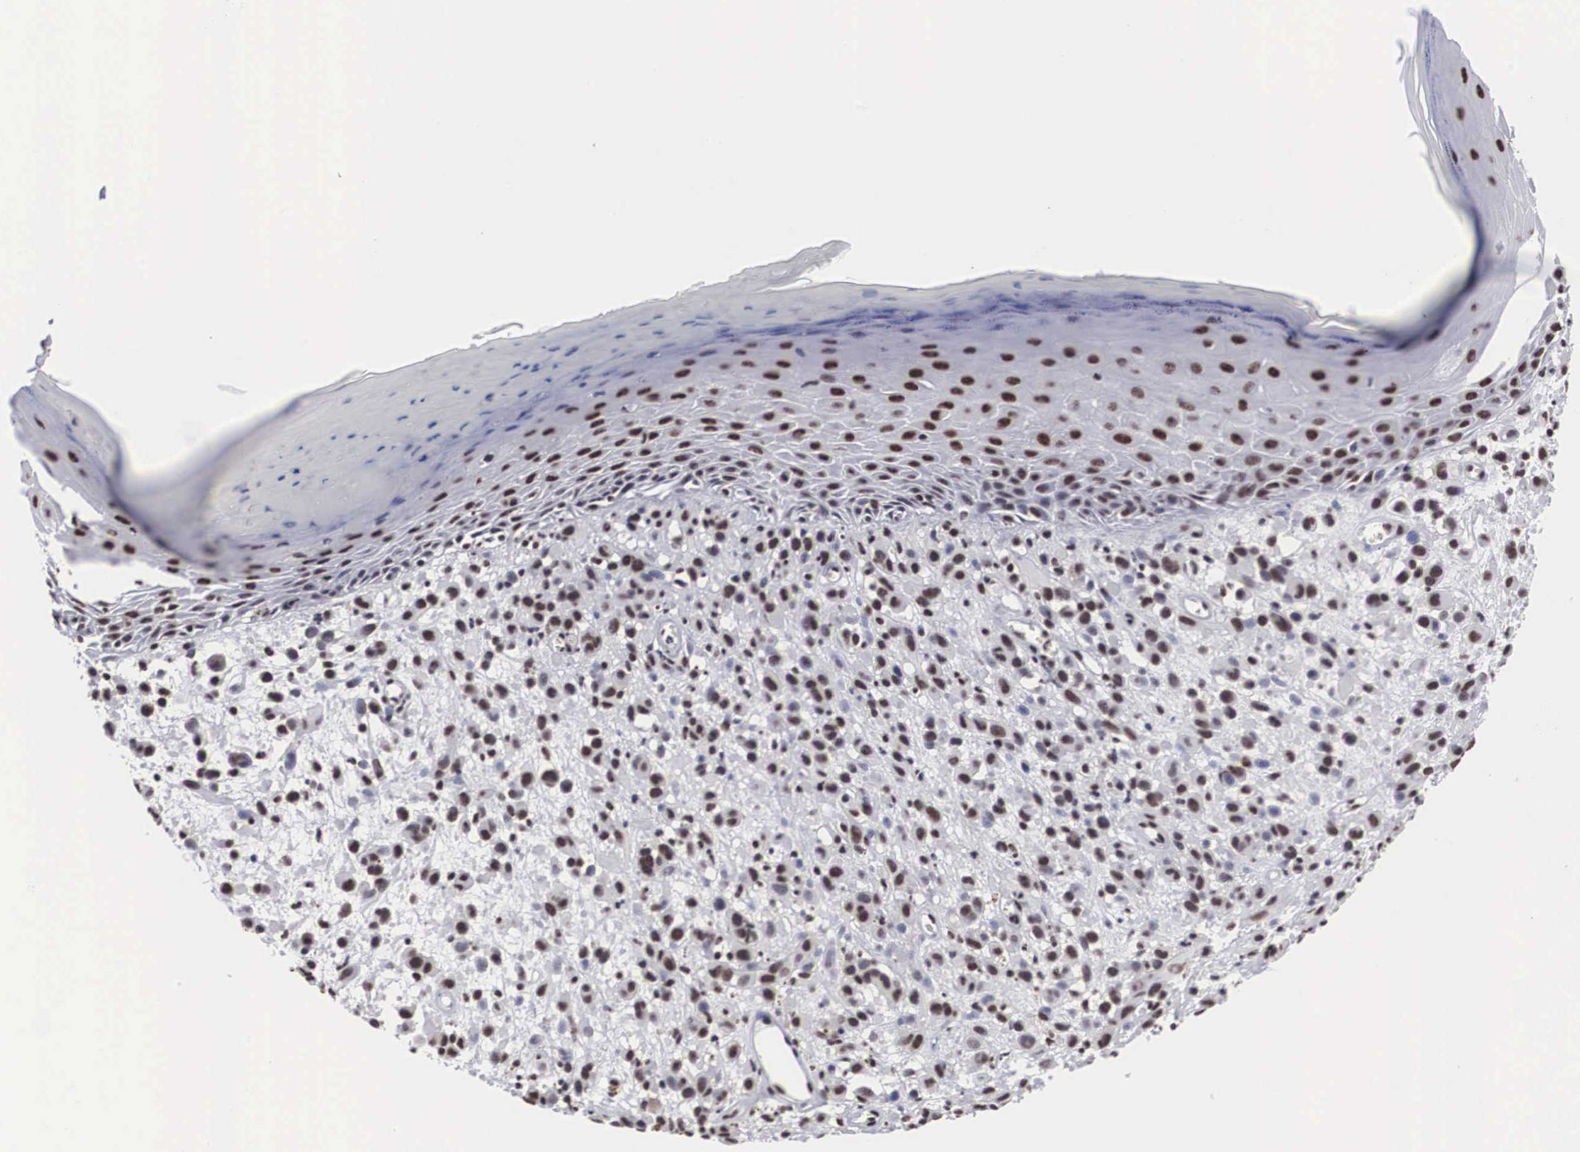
{"staining": {"intensity": "moderate", "quantity": ">75%", "location": "nuclear"}, "tissue": "melanoma", "cell_type": "Tumor cells", "image_type": "cancer", "snomed": [{"axis": "morphology", "description": "Malignant melanoma, NOS"}, {"axis": "topography", "description": "Skin"}], "caption": "Melanoma tissue demonstrates moderate nuclear expression in approximately >75% of tumor cells (Stains: DAB in brown, nuclei in blue, Microscopy: brightfield microscopy at high magnification).", "gene": "ACIN1", "patient": {"sex": "male", "age": 51}}